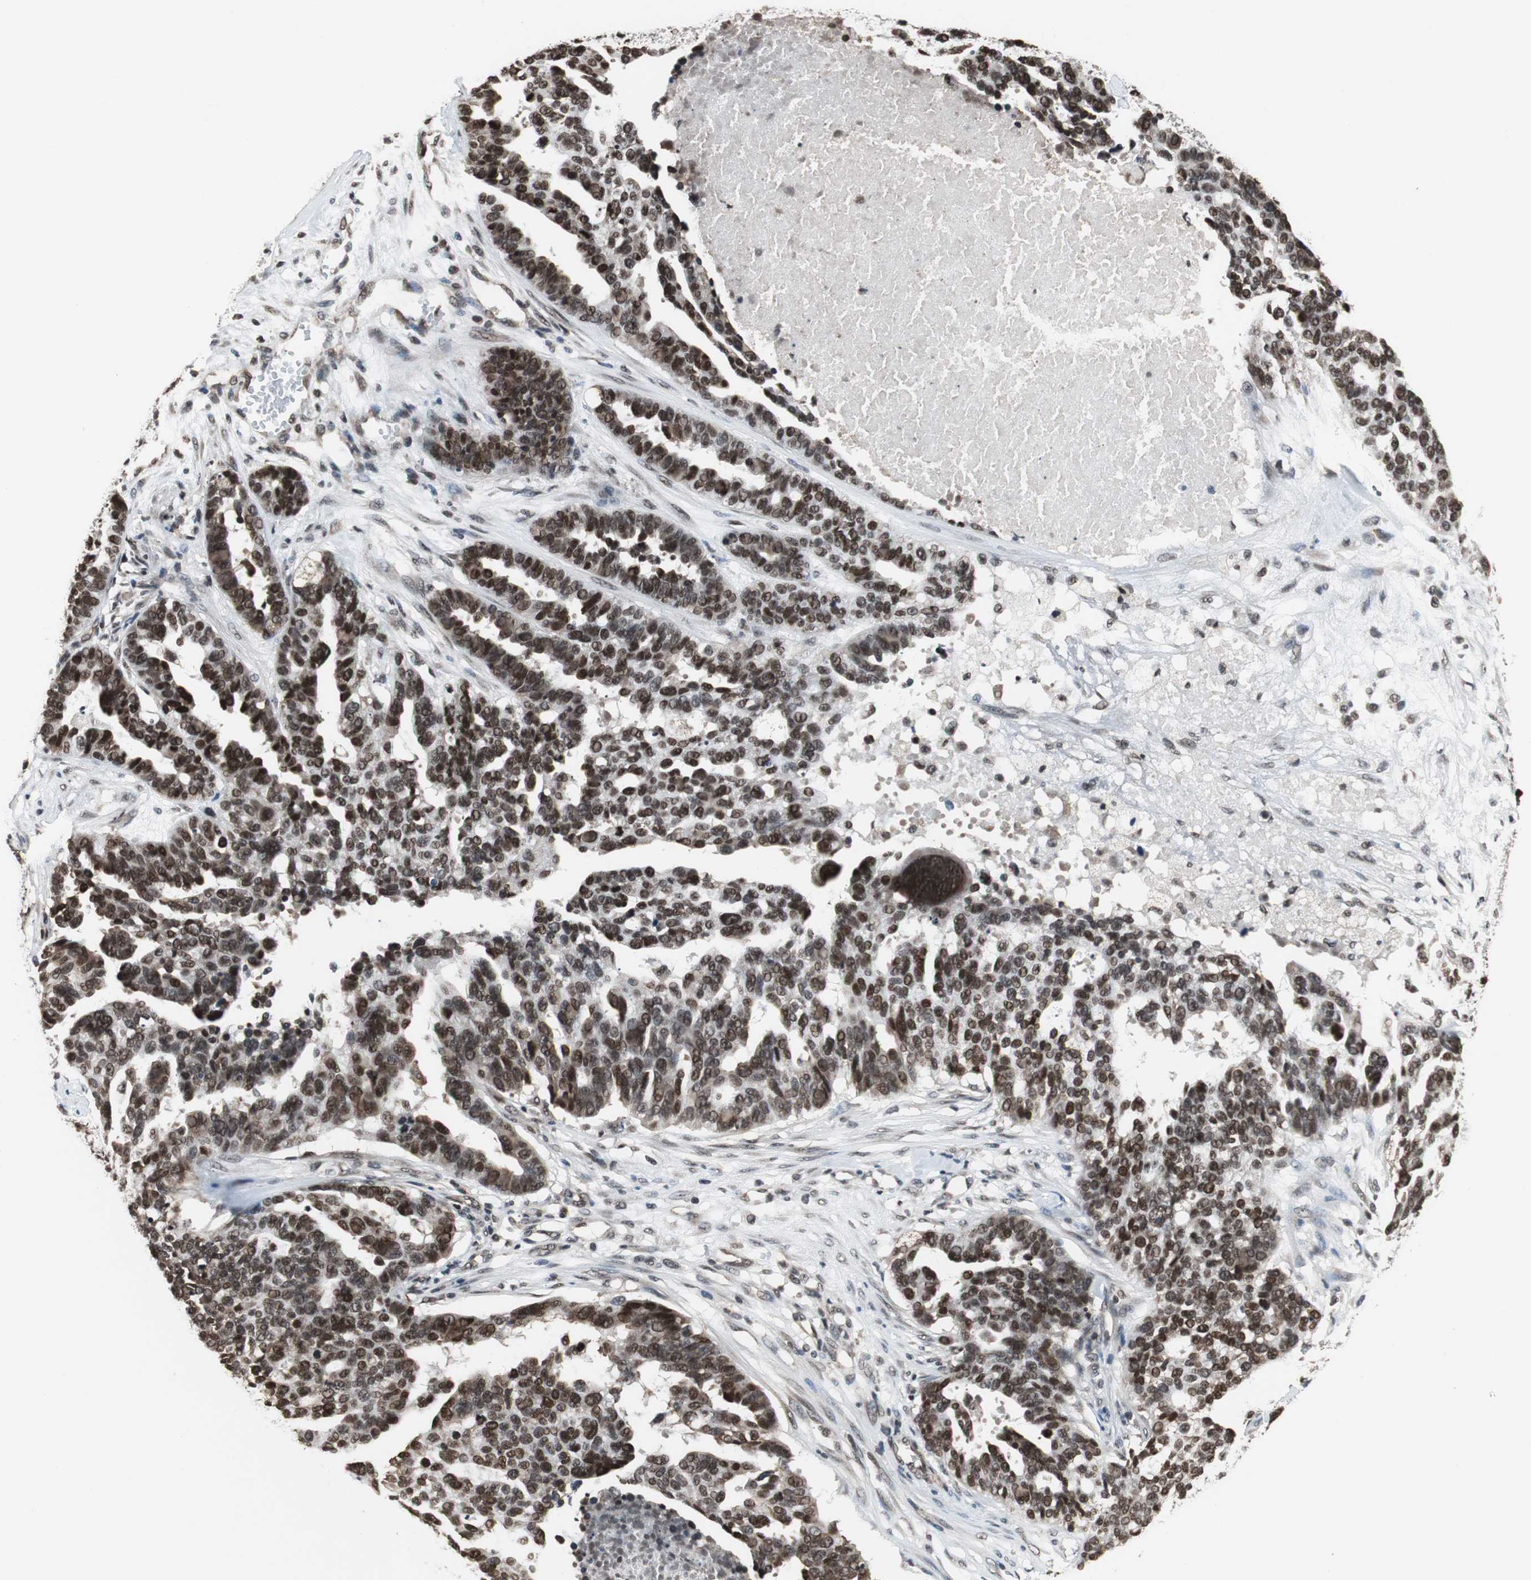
{"staining": {"intensity": "strong", "quantity": ">75%", "location": "nuclear"}, "tissue": "ovarian cancer", "cell_type": "Tumor cells", "image_type": "cancer", "snomed": [{"axis": "morphology", "description": "Cystadenocarcinoma, serous, NOS"}, {"axis": "topography", "description": "Ovary"}], "caption": "Ovarian cancer (serous cystadenocarcinoma) stained with a protein marker demonstrates strong staining in tumor cells.", "gene": "REST", "patient": {"sex": "female", "age": 59}}